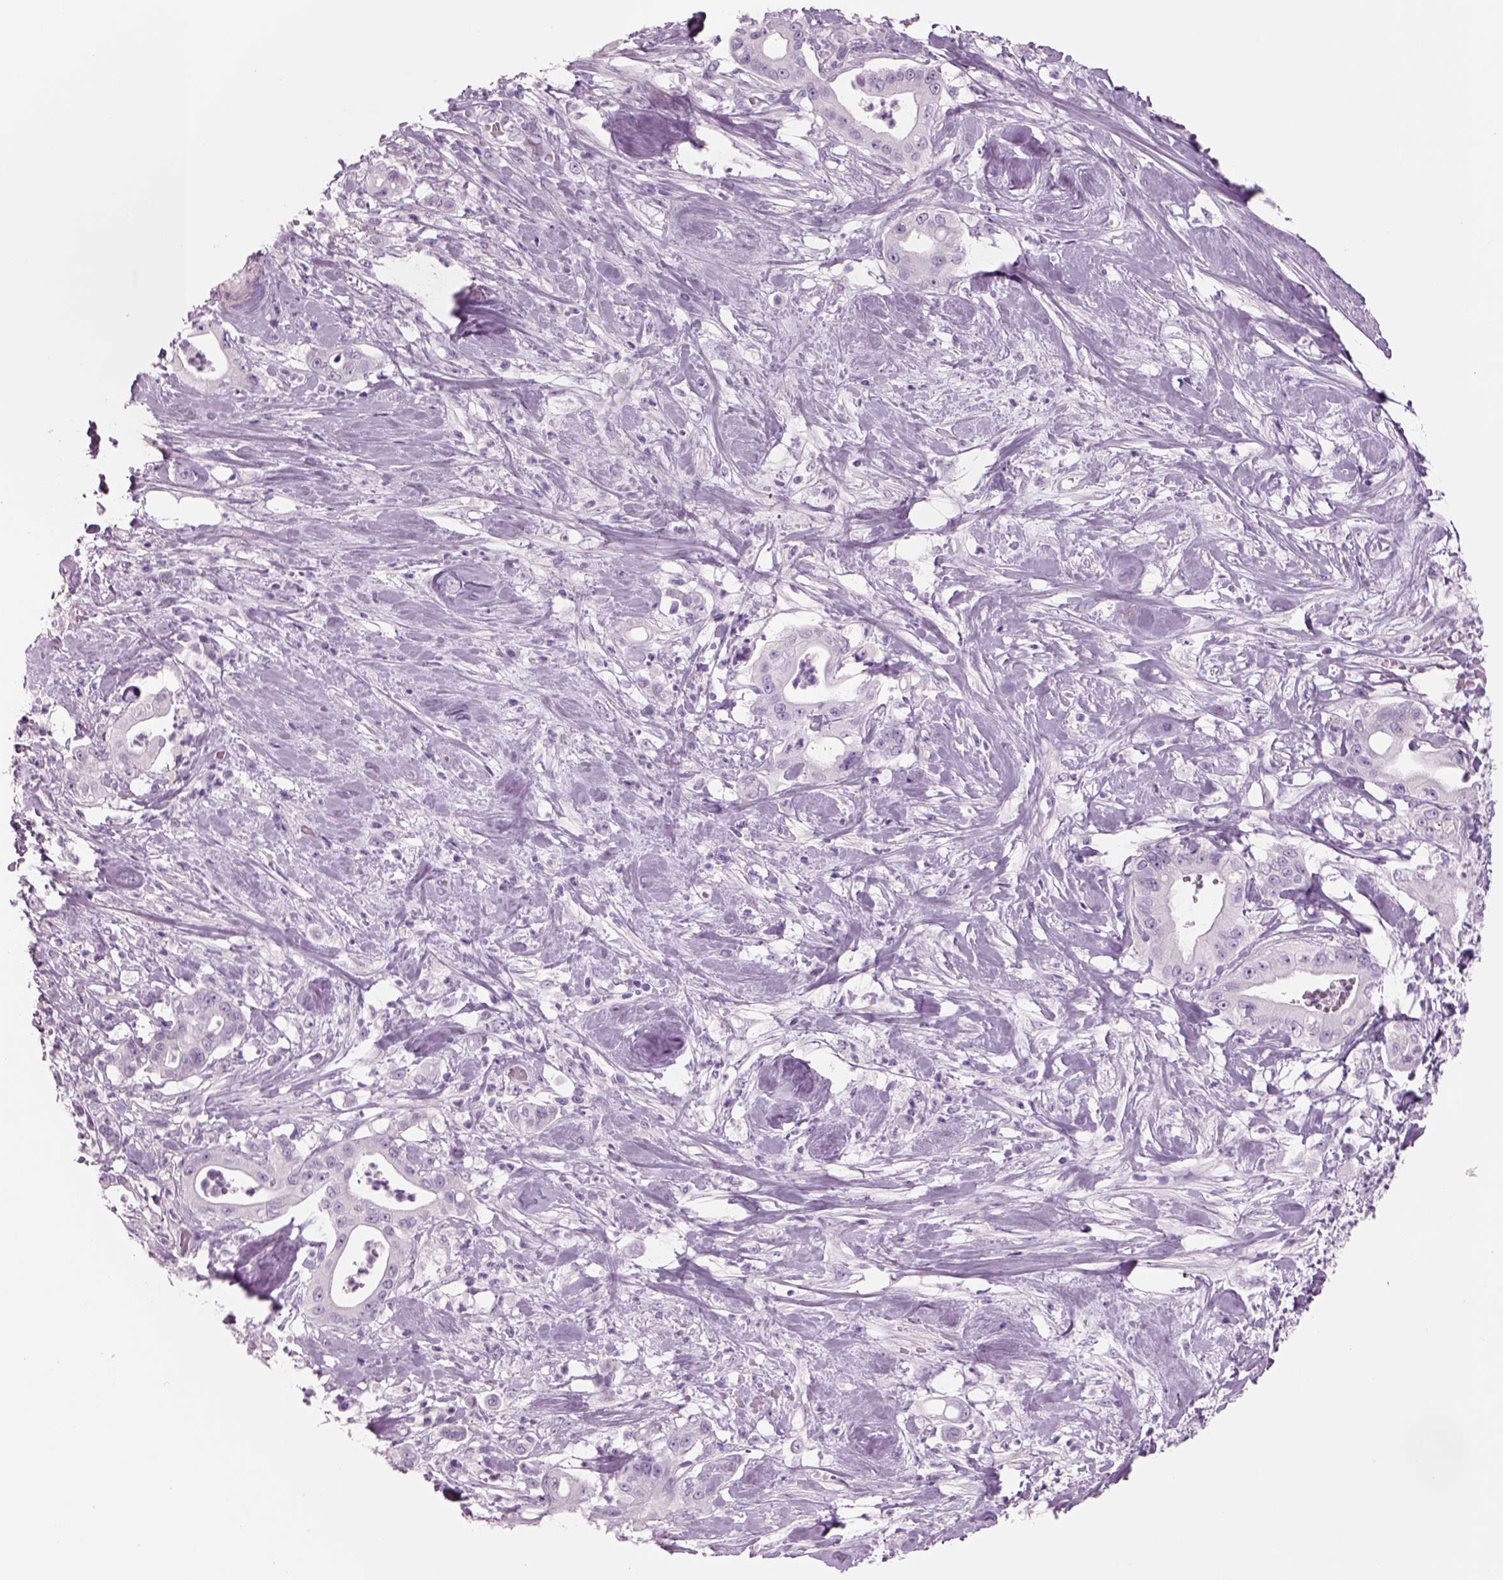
{"staining": {"intensity": "negative", "quantity": "none", "location": "none"}, "tissue": "pancreatic cancer", "cell_type": "Tumor cells", "image_type": "cancer", "snomed": [{"axis": "morphology", "description": "Adenocarcinoma, NOS"}, {"axis": "topography", "description": "Pancreas"}], "caption": "Protein analysis of pancreatic cancer displays no significant expression in tumor cells. (Brightfield microscopy of DAB (3,3'-diaminobenzidine) IHC at high magnification).", "gene": "RHO", "patient": {"sex": "male", "age": 71}}